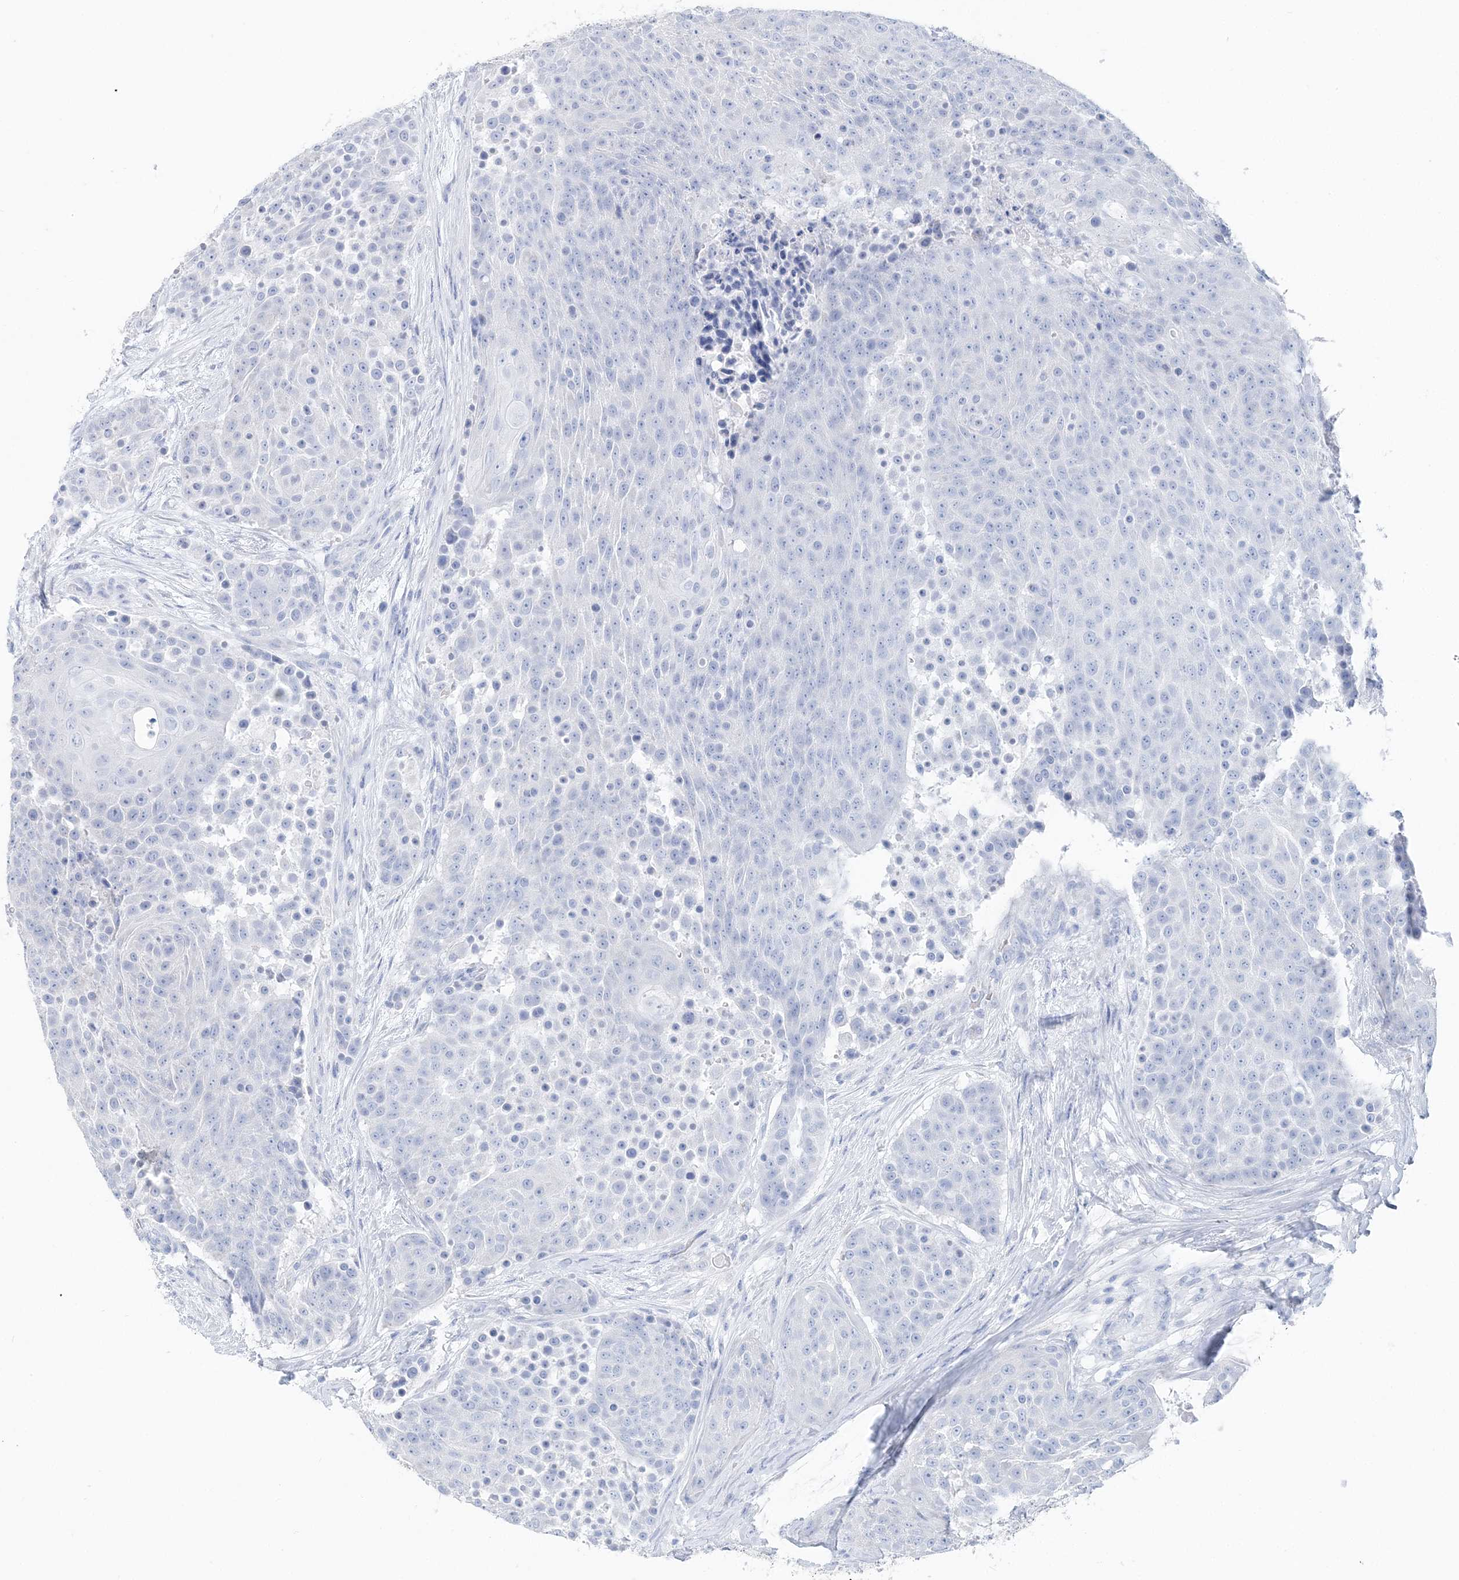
{"staining": {"intensity": "negative", "quantity": "none", "location": "none"}, "tissue": "urothelial cancer", "cell_type": "Tumor cells", "image_type": "cancer", "snomed": [{"axis": "morphology", "description": "Urothelial carcinoma, High grade"}, {"axis": "topography", "description": "Urinary bladder"}], "caption": "Micrograph shows no protein expression in tumor cells of high-grade urothelial carcinoma tissue.", "gene": "TSPYL6", "patient": {"sex": "female", "age": 63}}